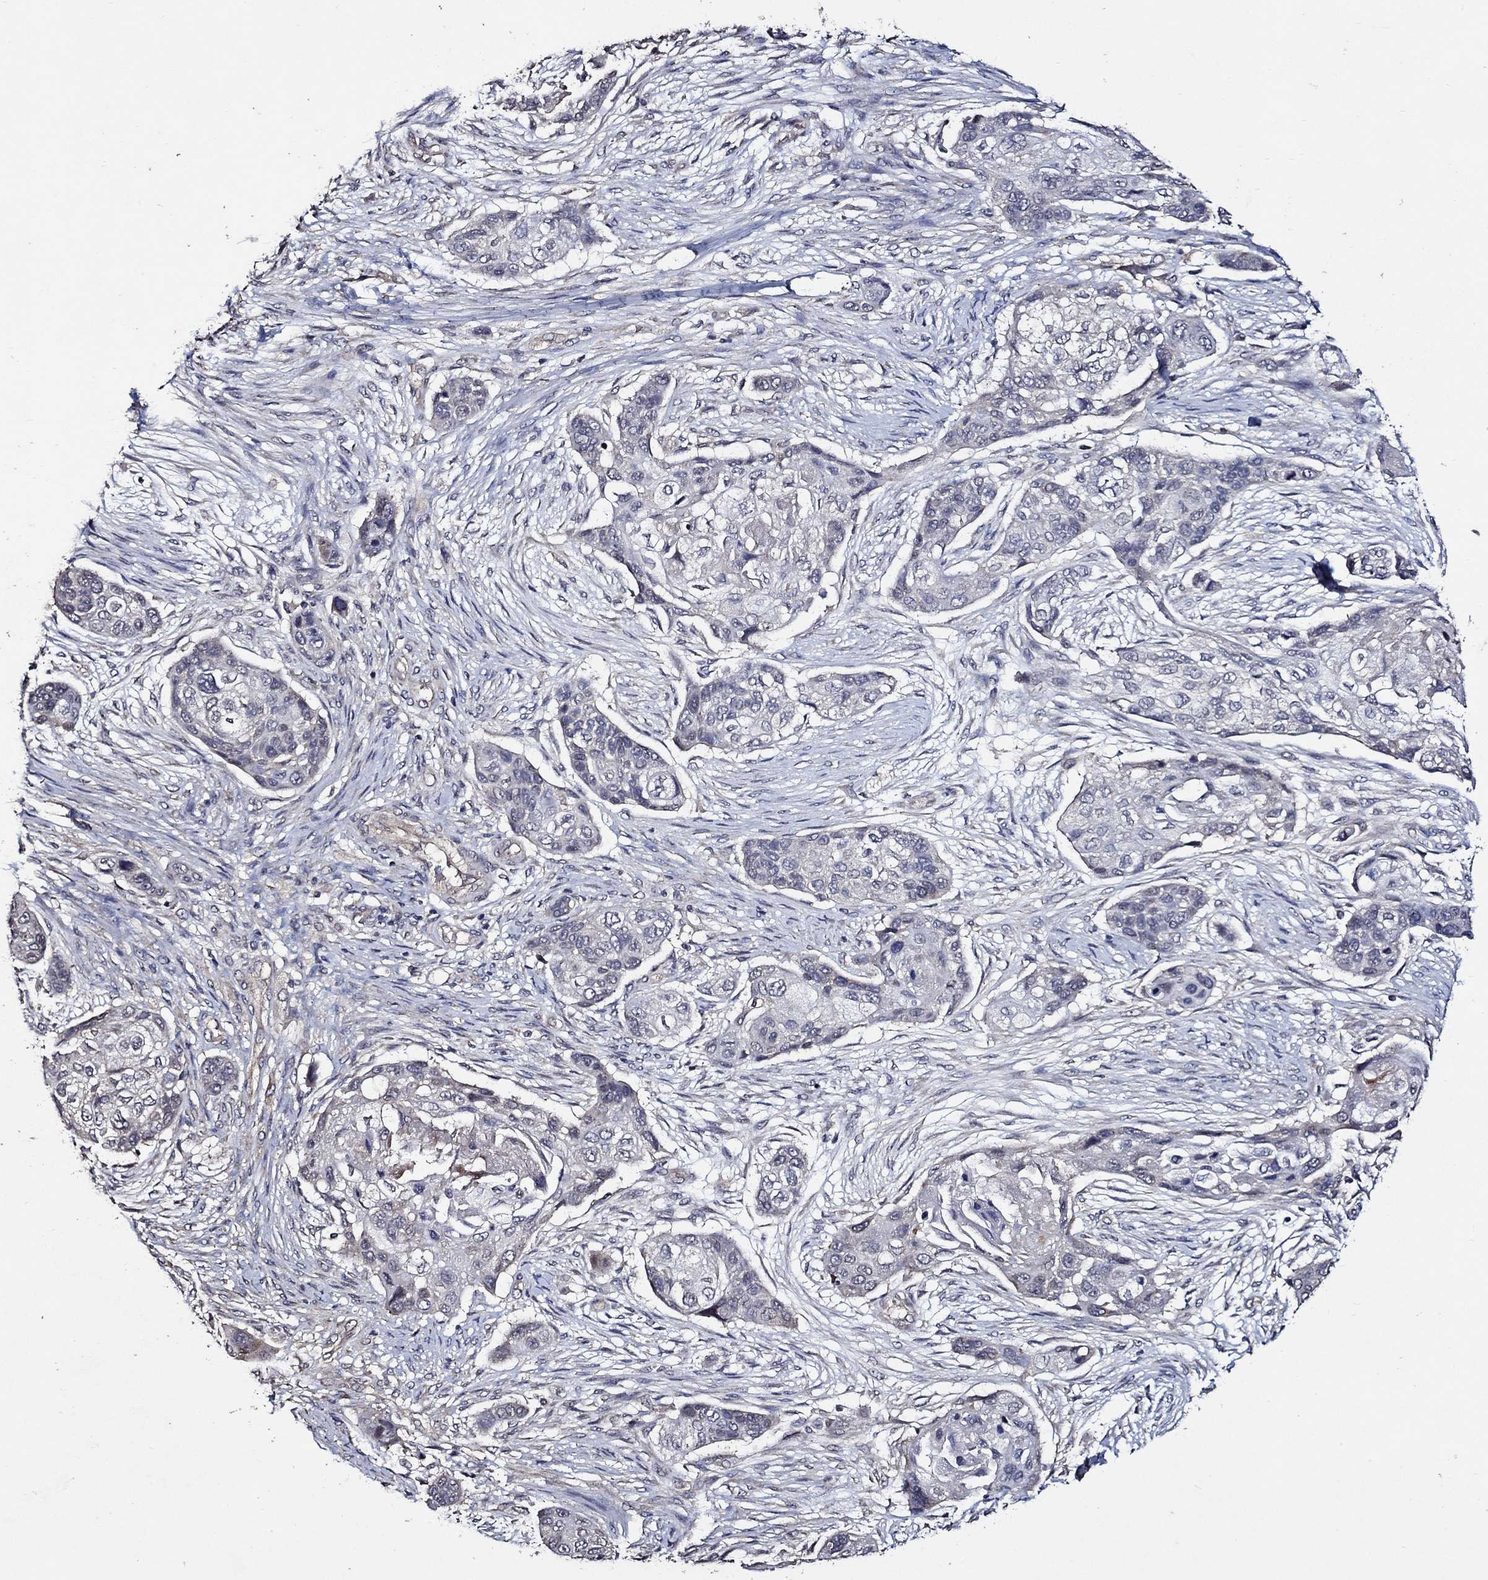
{"staining": {"intensity": "negative", "quantity": "none", "location": "none"}, "tissue": "lung cancer", "cell_type": "Tumor cells", "image_type": "cancer", "snomed": [{"axis": "morphology", "description": "Squamous cell carcinoma, NOS"}, {"axis": "topography", "description": "Lung"}], "caption": "An immunohistochemistry micrograph of lung squamous cell carcinoma is shown. There is no staining in tumor cells of lung squamous cell carcinoma.", "gene": "HAP1", "patient": {"sex": "male", "age": 69}}